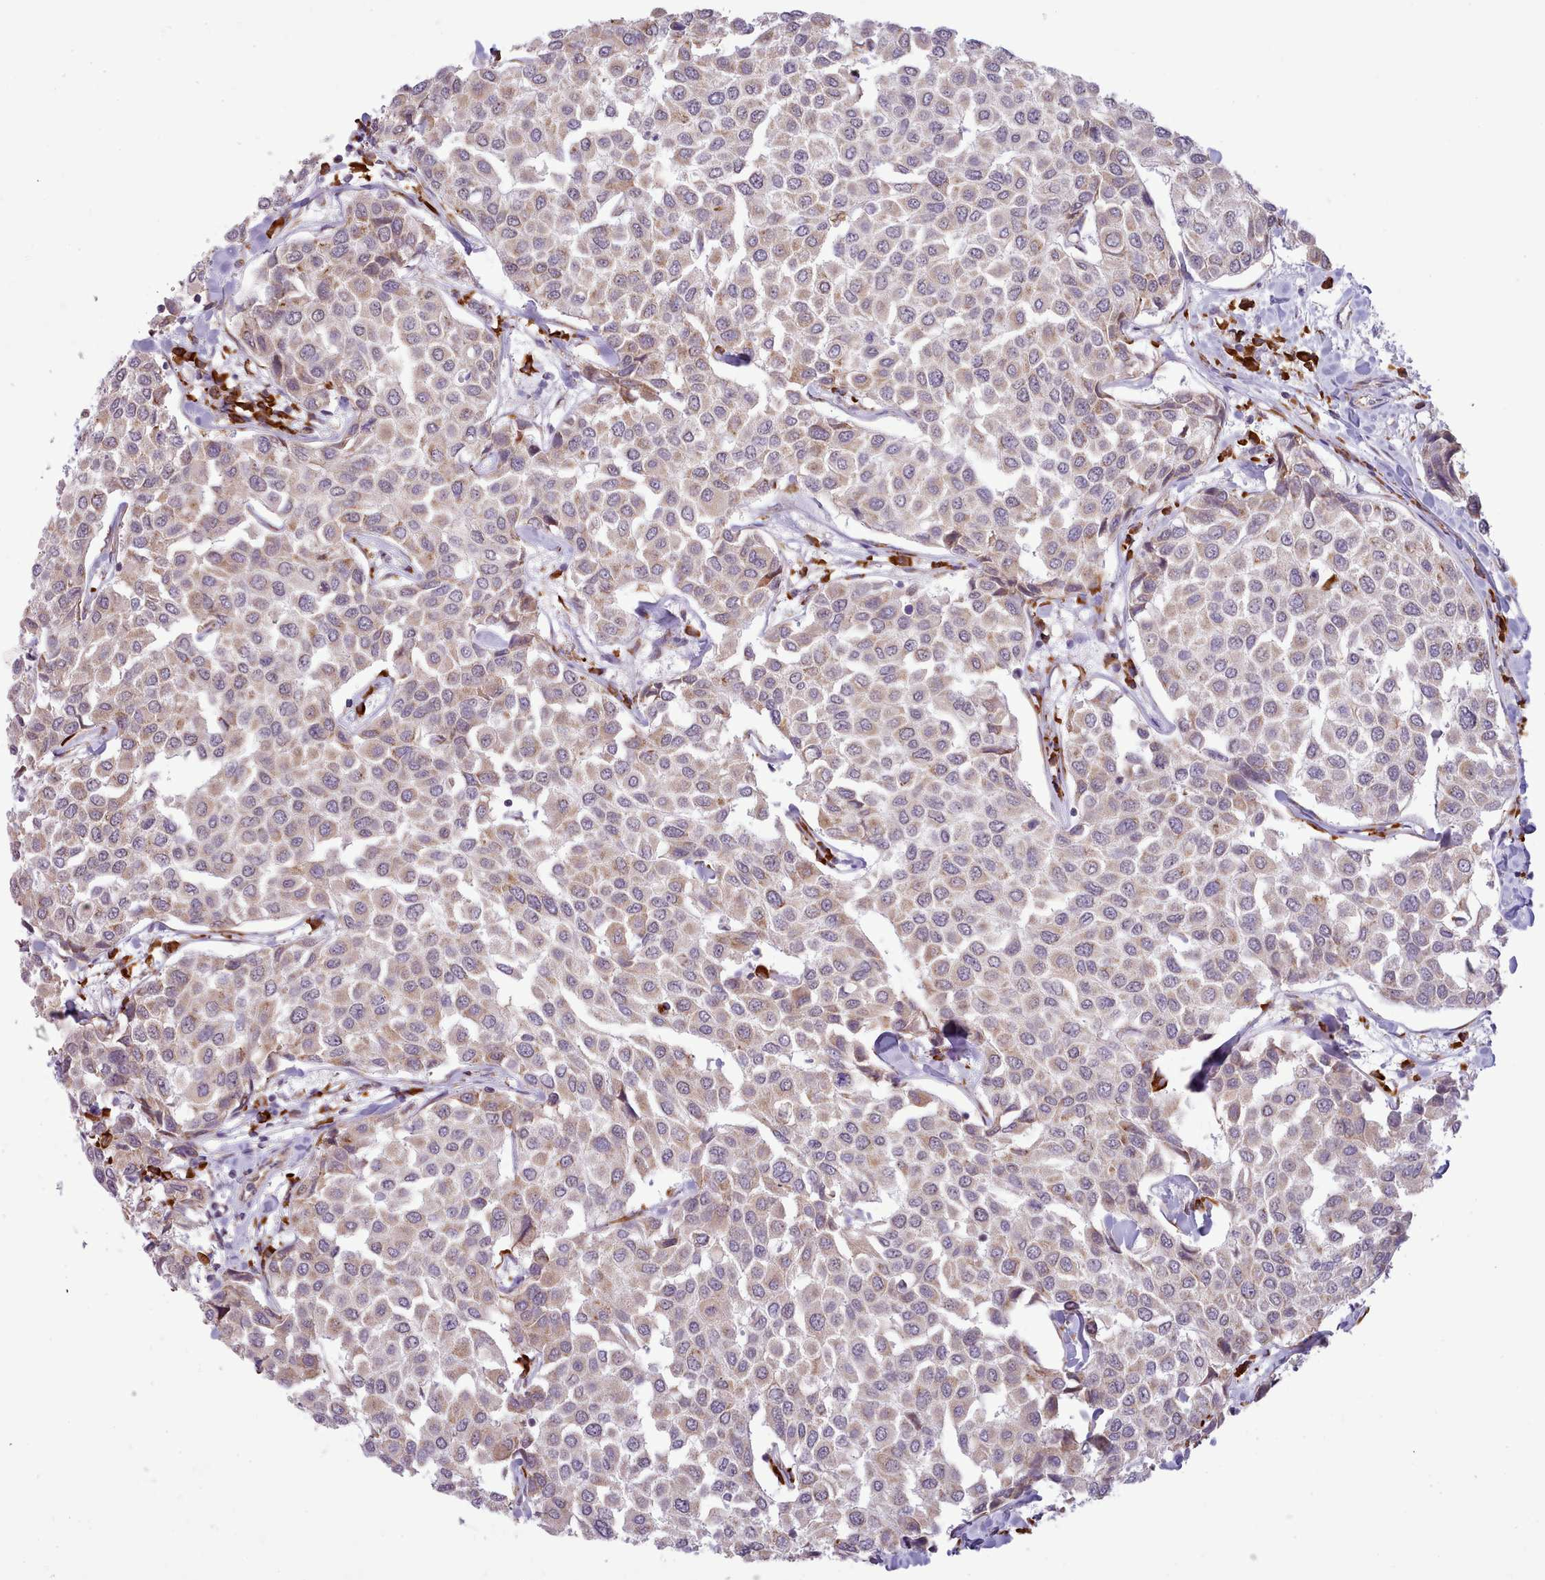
{"staining": {"intensity": "weak", "quantity": ">75%", "location": "cytoplasmic/membranous"}, "tissue": "breast cancer", "cell_type": "Tumor cells", "image_type": "cancer", "snomed": [{"axis": "morphology", "description": "Duct carcinoma"}, {"axis": "topography", "description": "Breast"}], "caption": "High-magnification brightfield microscopy of breast infiltrating ductal carcinoma stained with DAB (brown) and counterstained with hematoxylin (blue). tumor cells exhibit weak cytoplasmic/membranous staining is appreciated in approximately>75% of cells. Nuclei are stained in blue.", "gene": "SEC61B", "patient": {"sex": "female", "age": 55}}